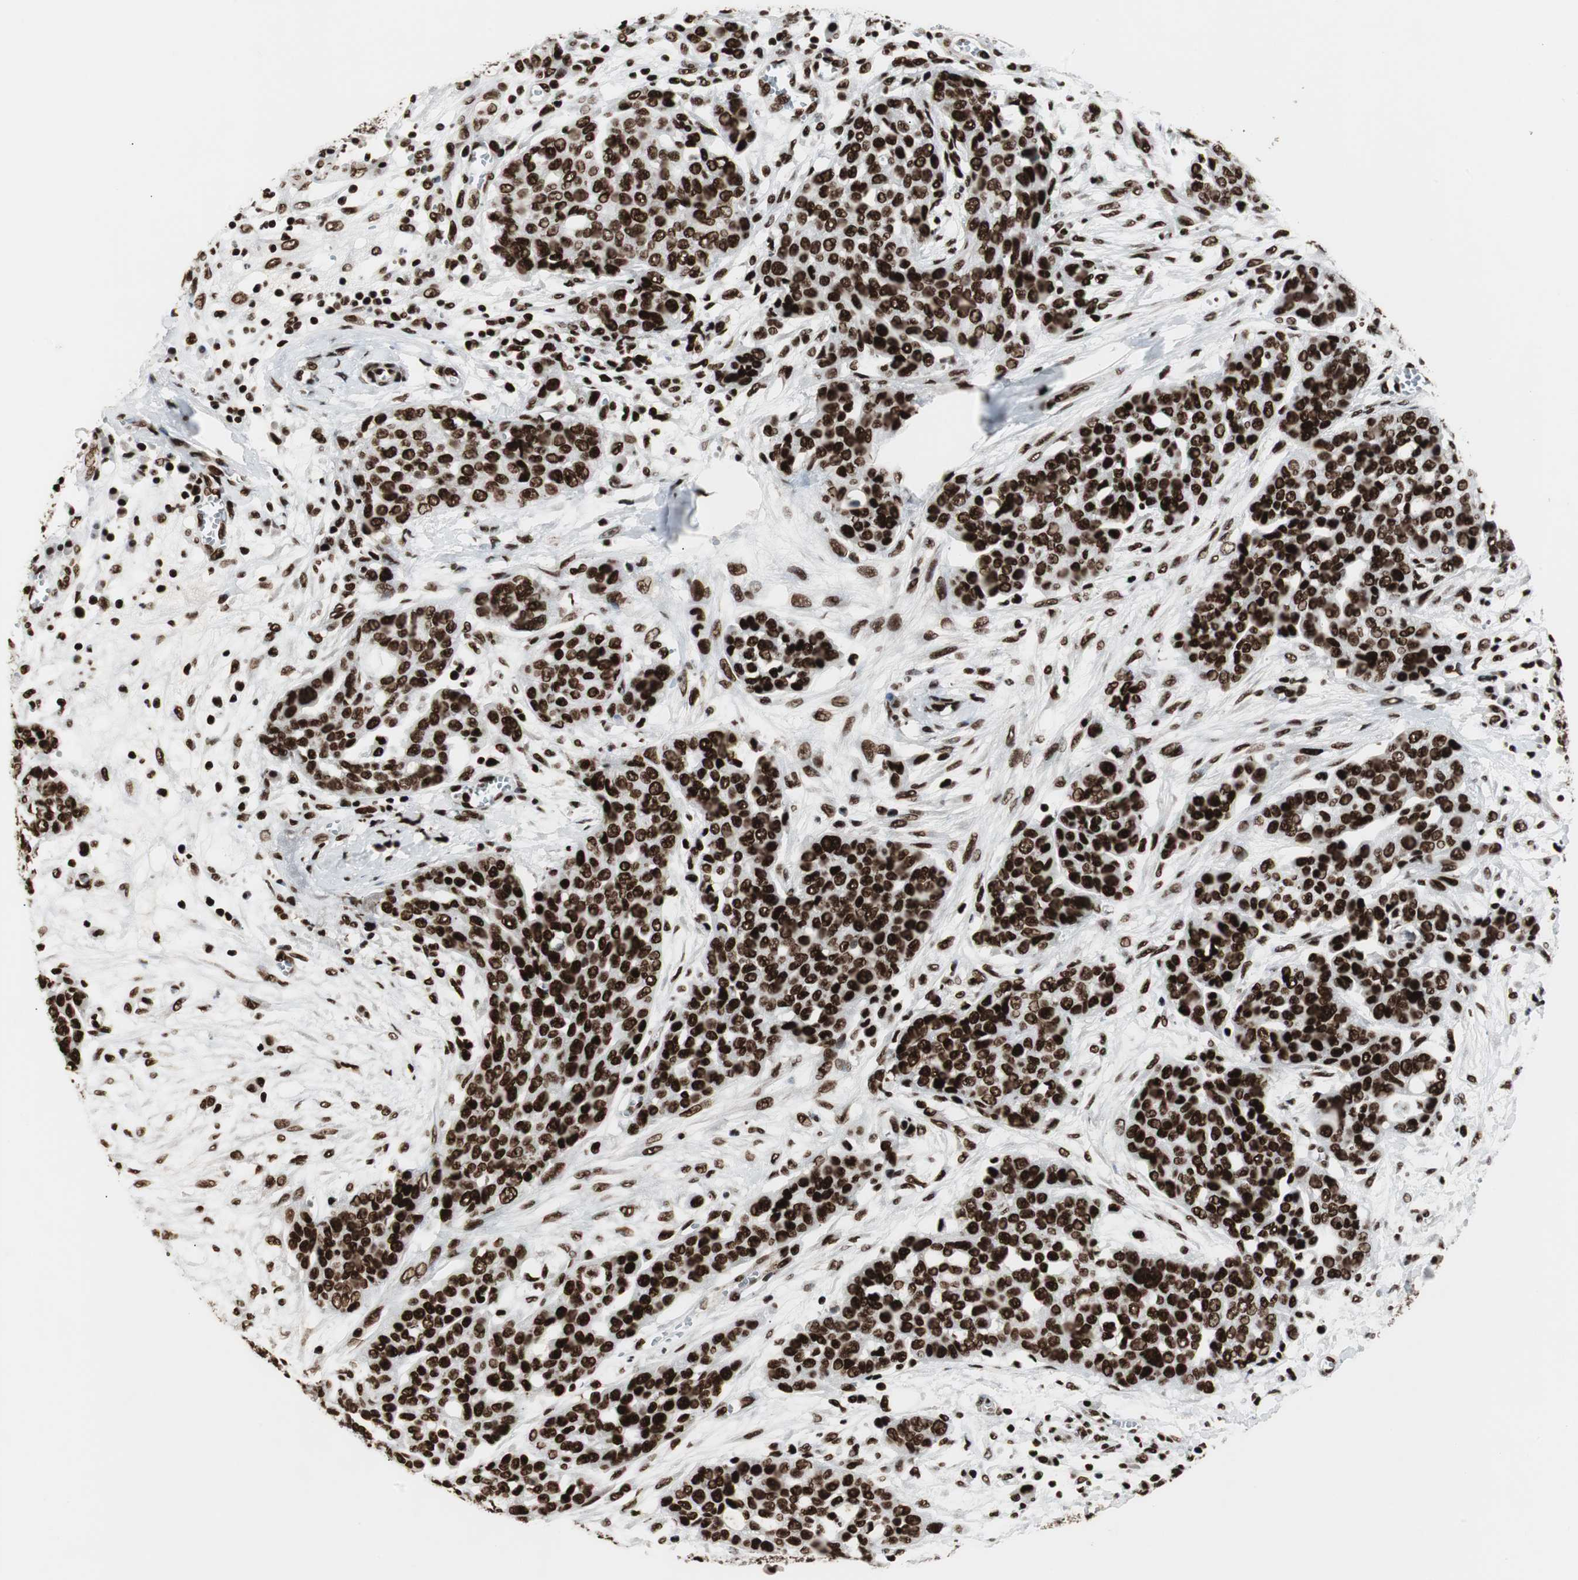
{"staining": {"intensity": "strong", "quantity": ">75%", "location": "nuclear"}, "tissue": "ovarian cancer", "cell_type": "Tumor cells", "image_type": "cancer", "snomed": [{"axis": "morphology", "description": "Cystadenocarcinoma, serous, NOS"}, {"axis": "topography", "description": "Soft tissue"}, {"axis": "topography", "description": "Ovary"}], "caption": "Approximately >75% of tumor cells in ovarian cancer show strong nuclear protein staining as visualized by brown immunohistochemical staining.", "gene": "MTA2", "patient": {"sex": "female", "age": 57}}